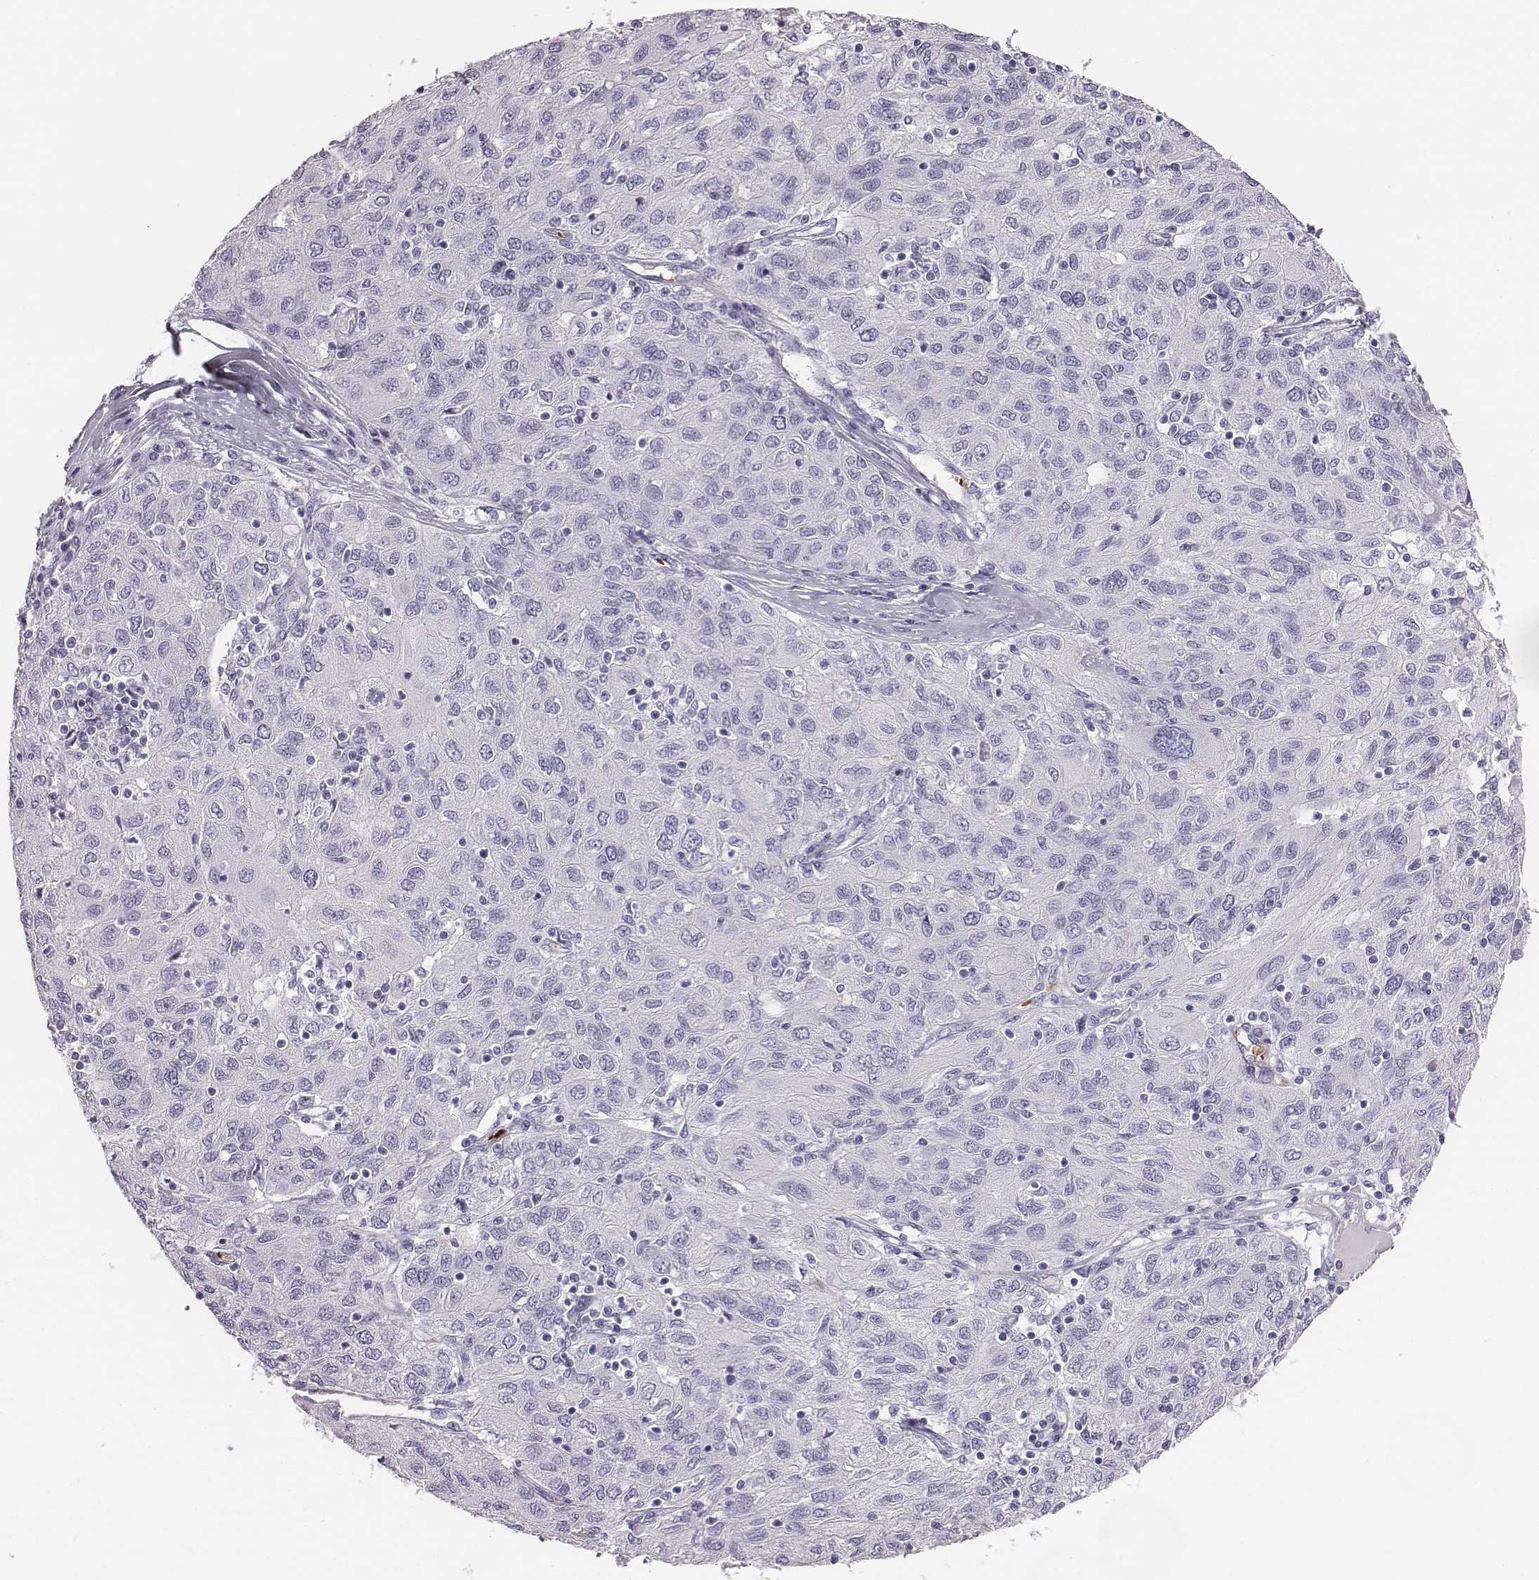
{"staining": {"intensity": "negative", "quantity": "none", "location": "none"}, "tissue": "ovarian cancer", "cell_type": "Tumor cells", "image_type": "cancer", "snomed": [{"axis": "morphology", "description": "Carcinoma, endometroid"}, {"axis": "topography", "description": "Ovary"}], "caption": "Image shows no protein positivity in tumor cells of ovarian cancer tissue. The staining is performed using DAB brown chromogen with nuclei counter-stained in using hematoxylin.", "gene": "HBZ", "patient": {"sex": "female", "age": 50}}